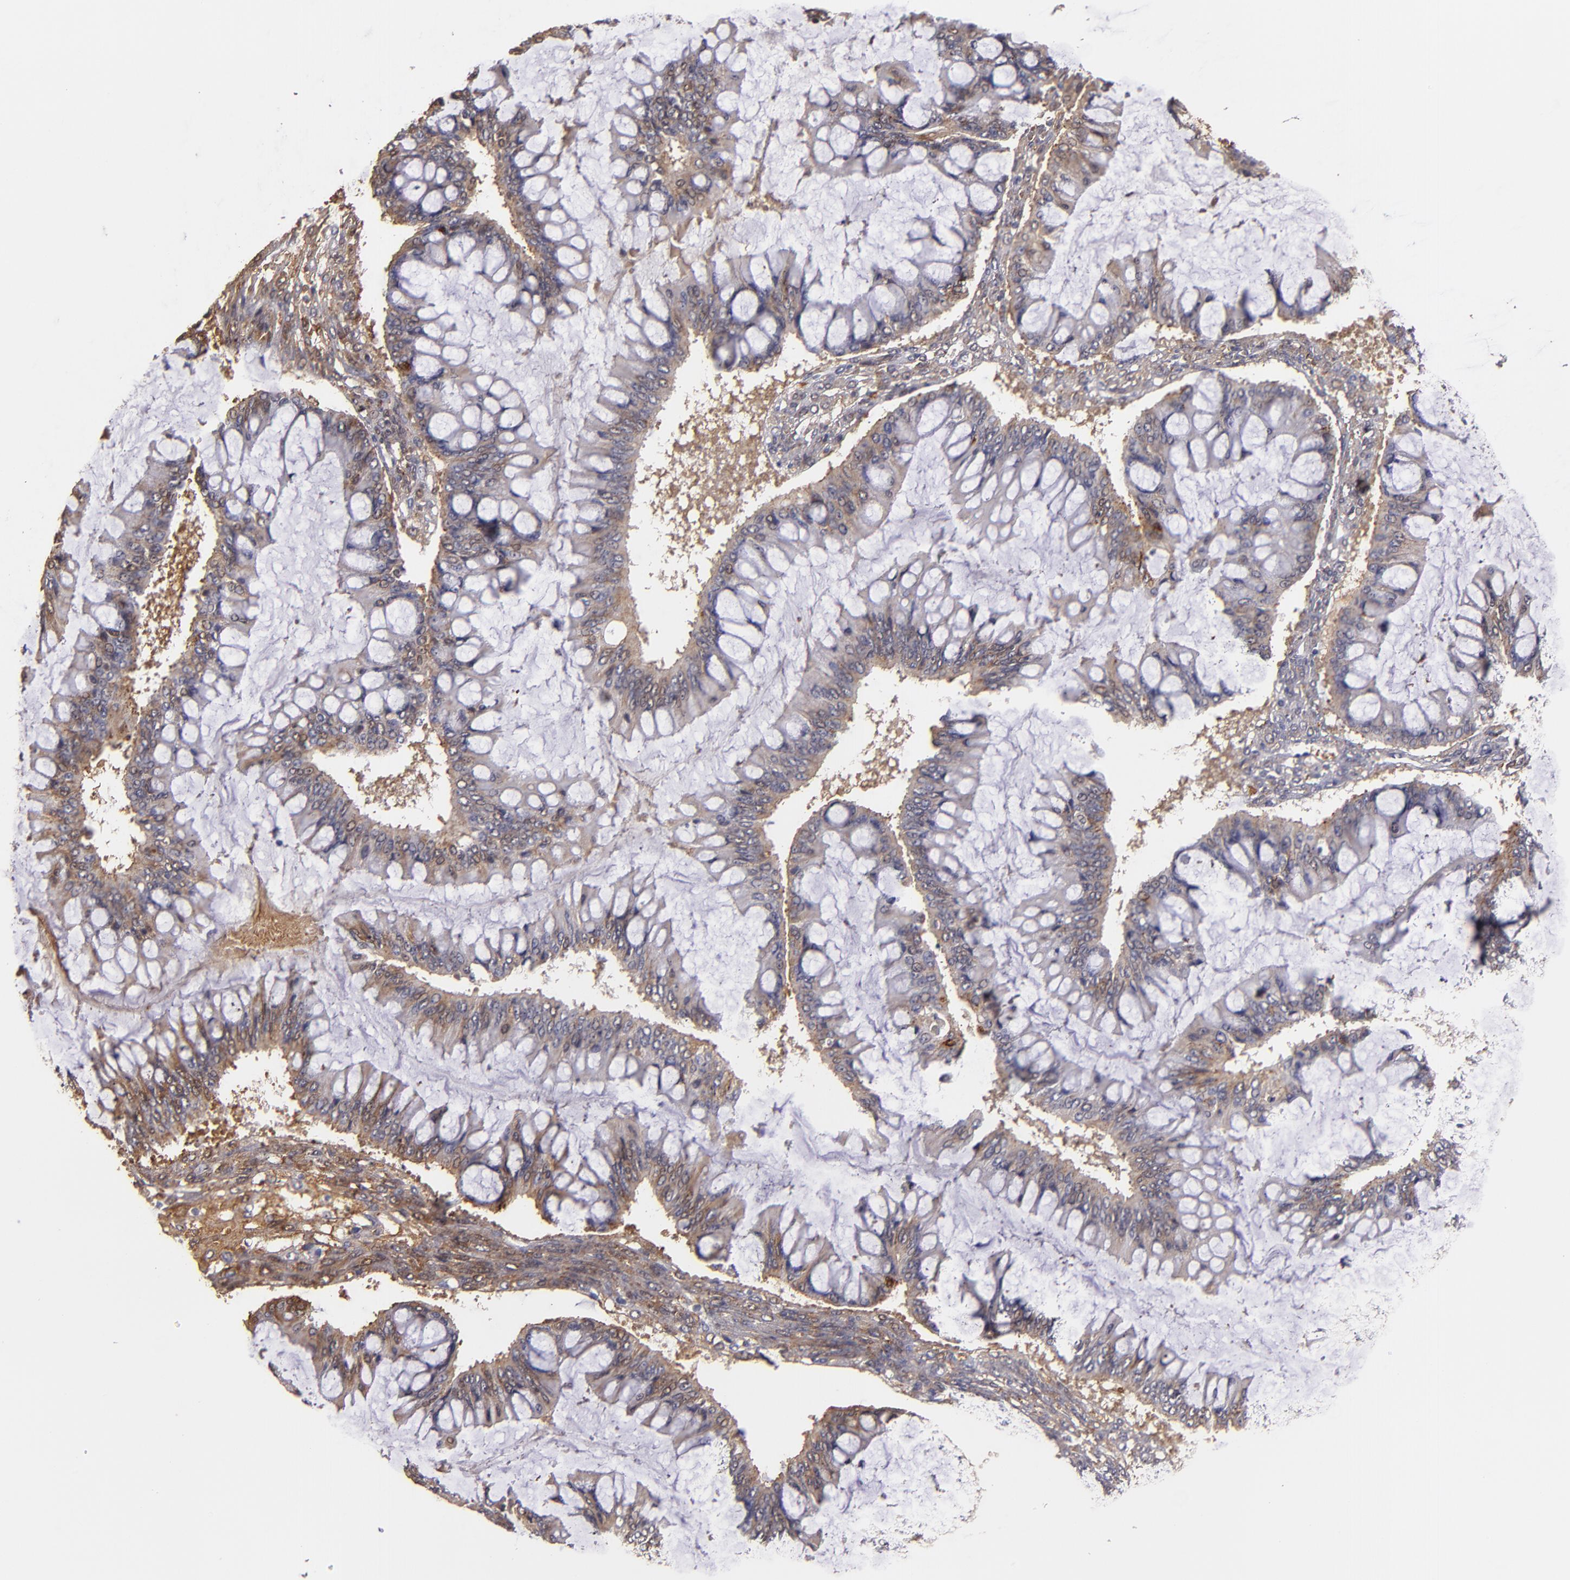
{"staining": {"intensity": "moderate", "quantity": ">75%", "location": "cytoplasmic/membranous"}, "tissue": "ovarian cancer", "cell_type": "Tumor cells", "image_type": "cancer", "snomed": [{"axis": "morphology", "description": "Cystadenocarcinoma, mucinous, NOS"}, {"axis": "topography", "description": "Ovary"}], "caption": "This micrograph exhibits immunohistochemistry (IHC) staining of ovarian mucinous cystadenocarcinoma, with medium moderate cytoplasmic/membranous positivity in approximately >75% of tumor cells.", "gene": "SERPINC1", "patient": {"sex": "female", "age": 73}}